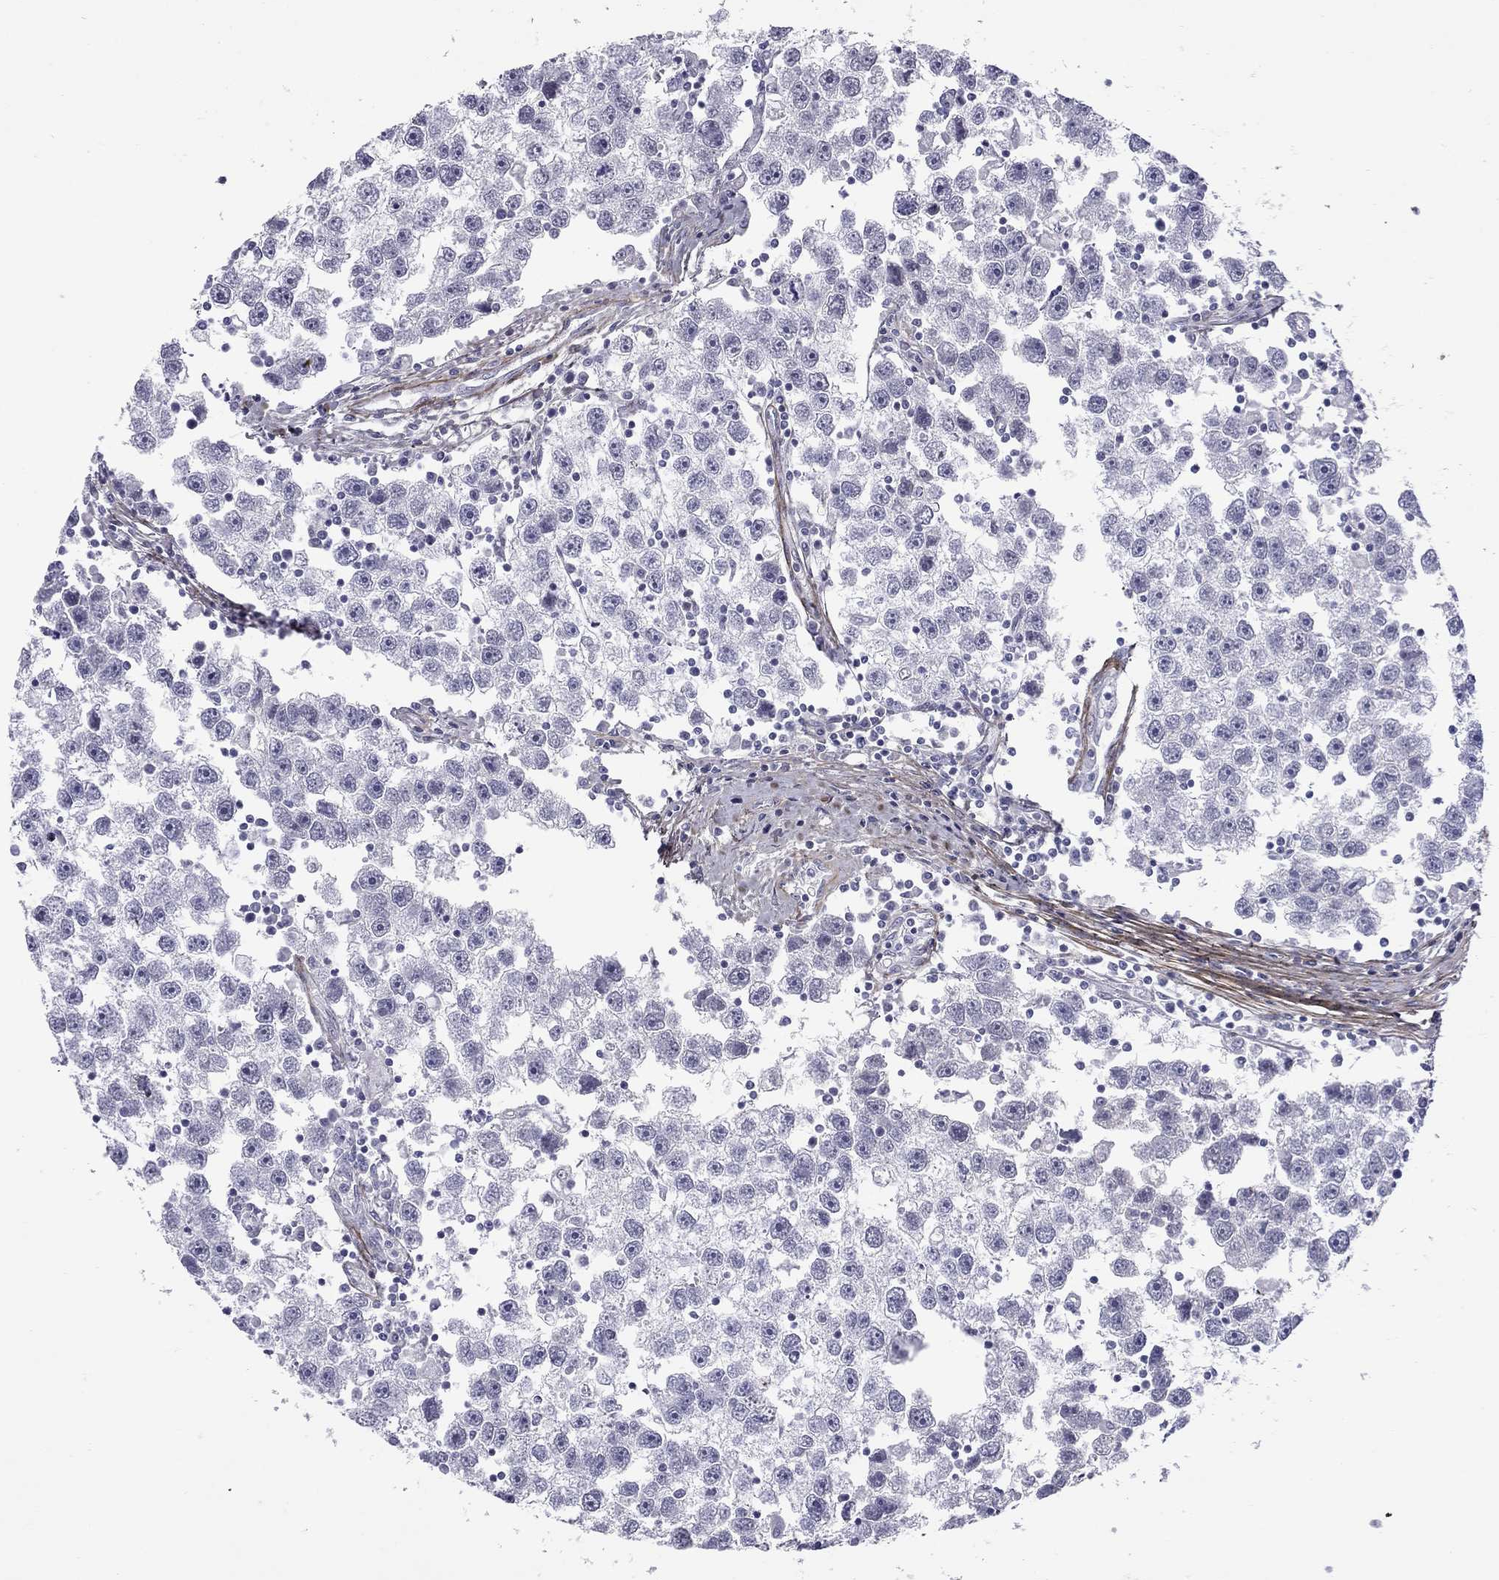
{"staining": {"intensity": "negative", "quantity": "none", "location": "none"}, "tissue": "testis cancer", "cell_type": "Tumor cells", "image_type": "cancer", "snomed": [{"axis": "morphology", "description": "Seminoma, NOS"}, {"axis": "topography", "description": "Testis"}], "caption": "Immunohistochemistry (IHC) micrograph of human testis seminoma stained for a protein (brown), which demonstrates no expression in tumor cells. (DAB IHC, high magnification).", "gene": "C8orf88", "patient": {"sex": "male", "age": 30}}